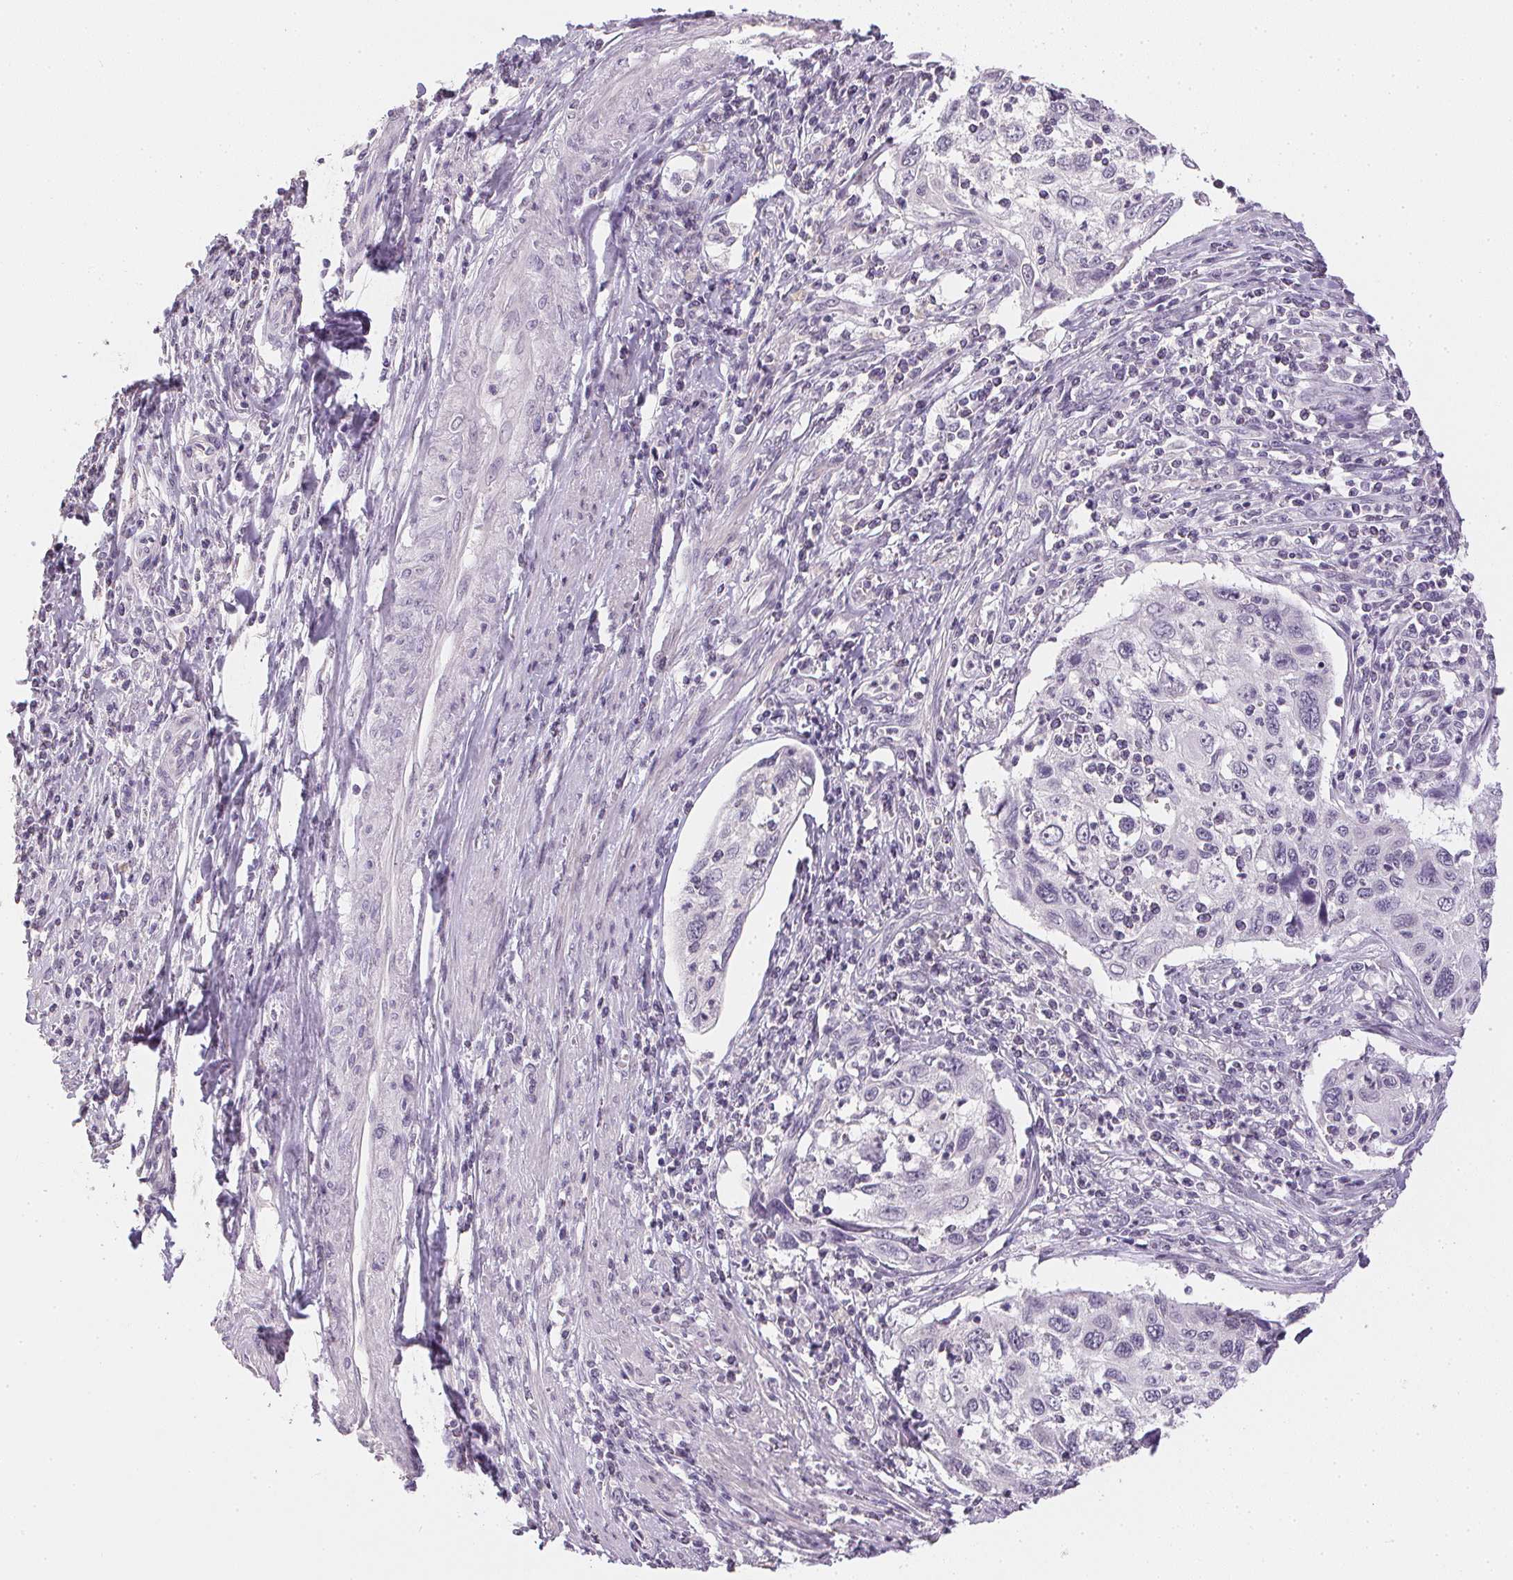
{"staining": {"intensity": "negative", "quantity": "none", "location": "none"}, "tissue": "cervical cancer", "cell_type": "Tumor cells", "image_type": "cancer", "snomed": [{"axis": "morphology", "description": "Squamous cell carcinoma, NOS"}, {"axis": "topography", "description": "Cervix"}], "caption": "The photomicrograph demonstrates no significant staining in tumor cells of cervical cancer.", "gene": "PPY", "patient": {"sex": "female", "age": 70}}